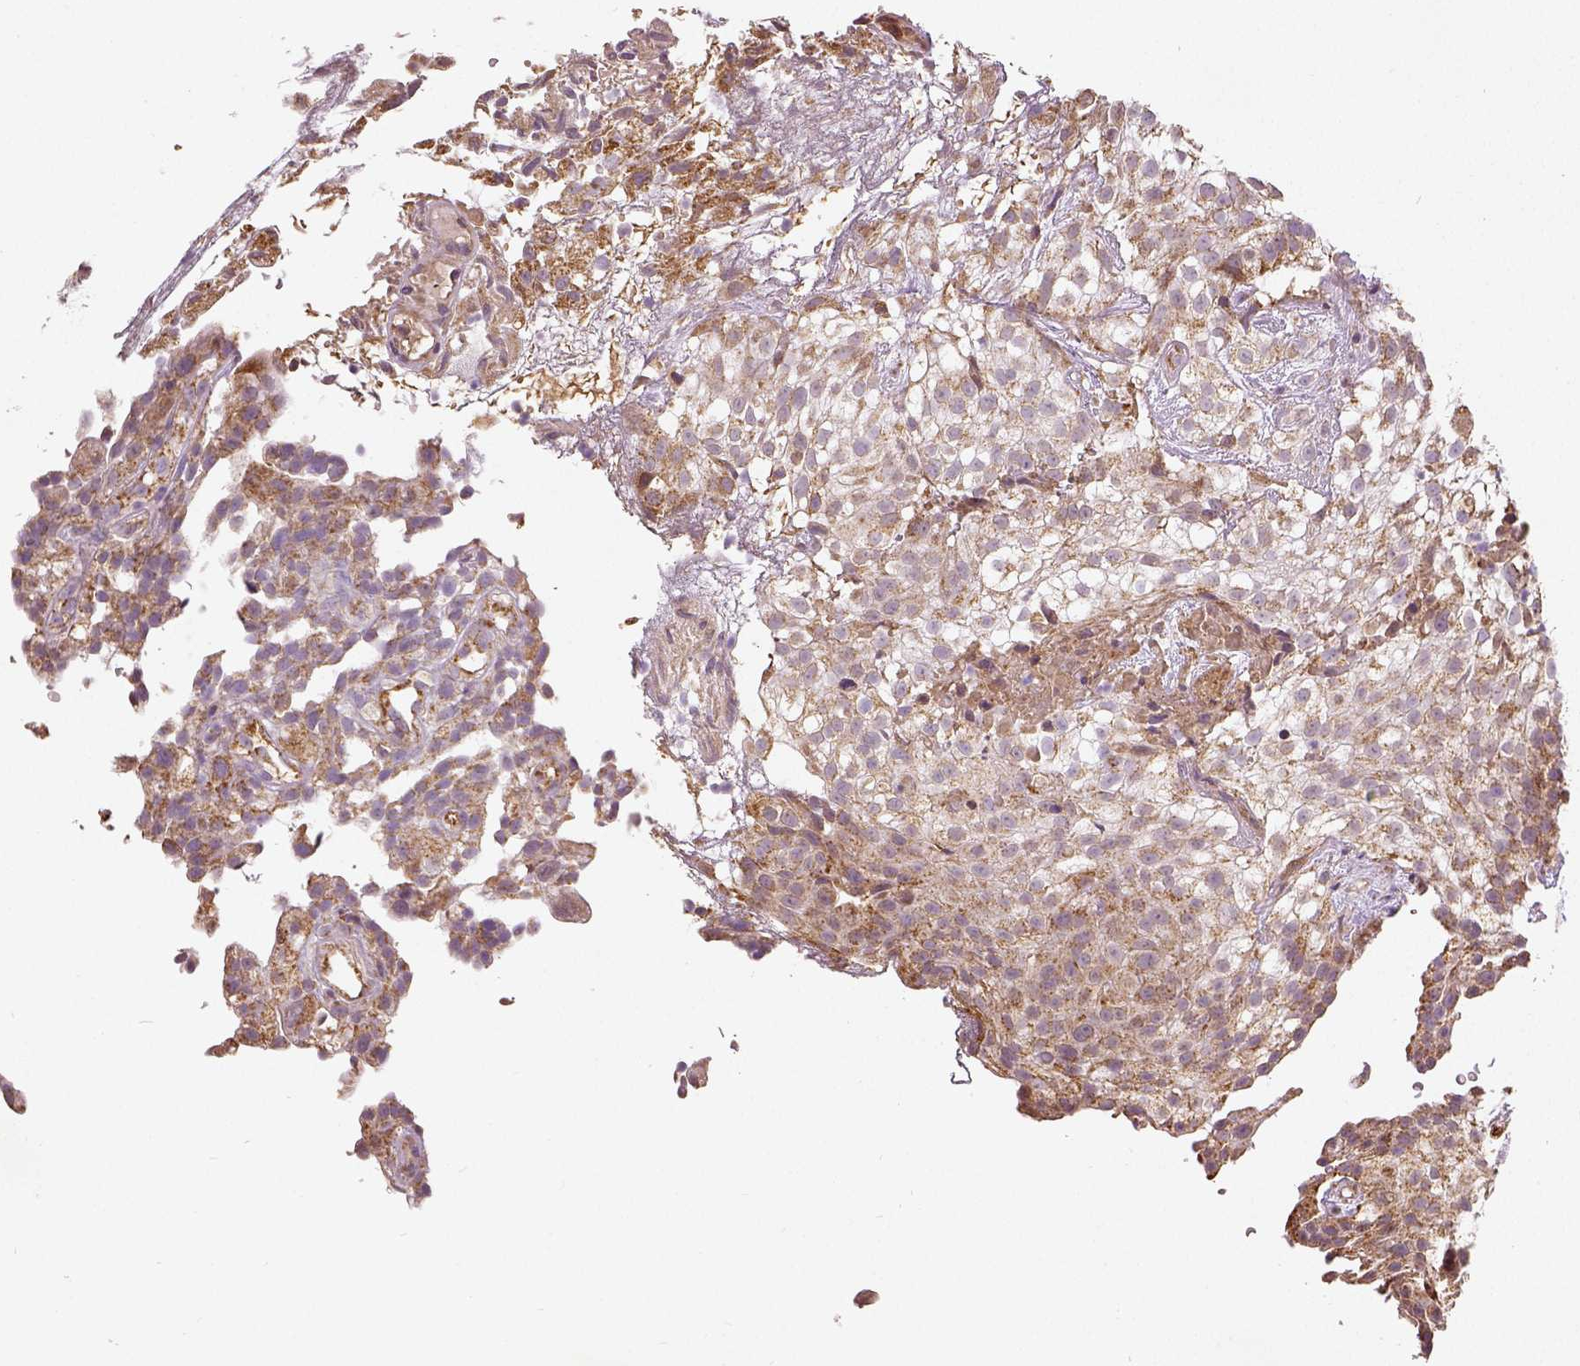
{"staining": {"intensity": "moderate", "quantity": ">75%", "location": "cytoplasmic/membranous"}, "tissue": "urothelial cancer", "cell_type": "Tumor cells", "image_type": "cancer", "snomed": [{"axis": "morphology", "description": "Urothelial carcinoma, High grade"}, {"axis": "topography", "description": "Urinary bladder"}], "caption": "Immunohistochemistry of human urothelial cancer demonstrates medium levels of moderate cytoplasmic/membranous expression in approximately >75% of tumor cells.", "gene": "PGAM5", "patient": {"sex": "male", "age": 56}}